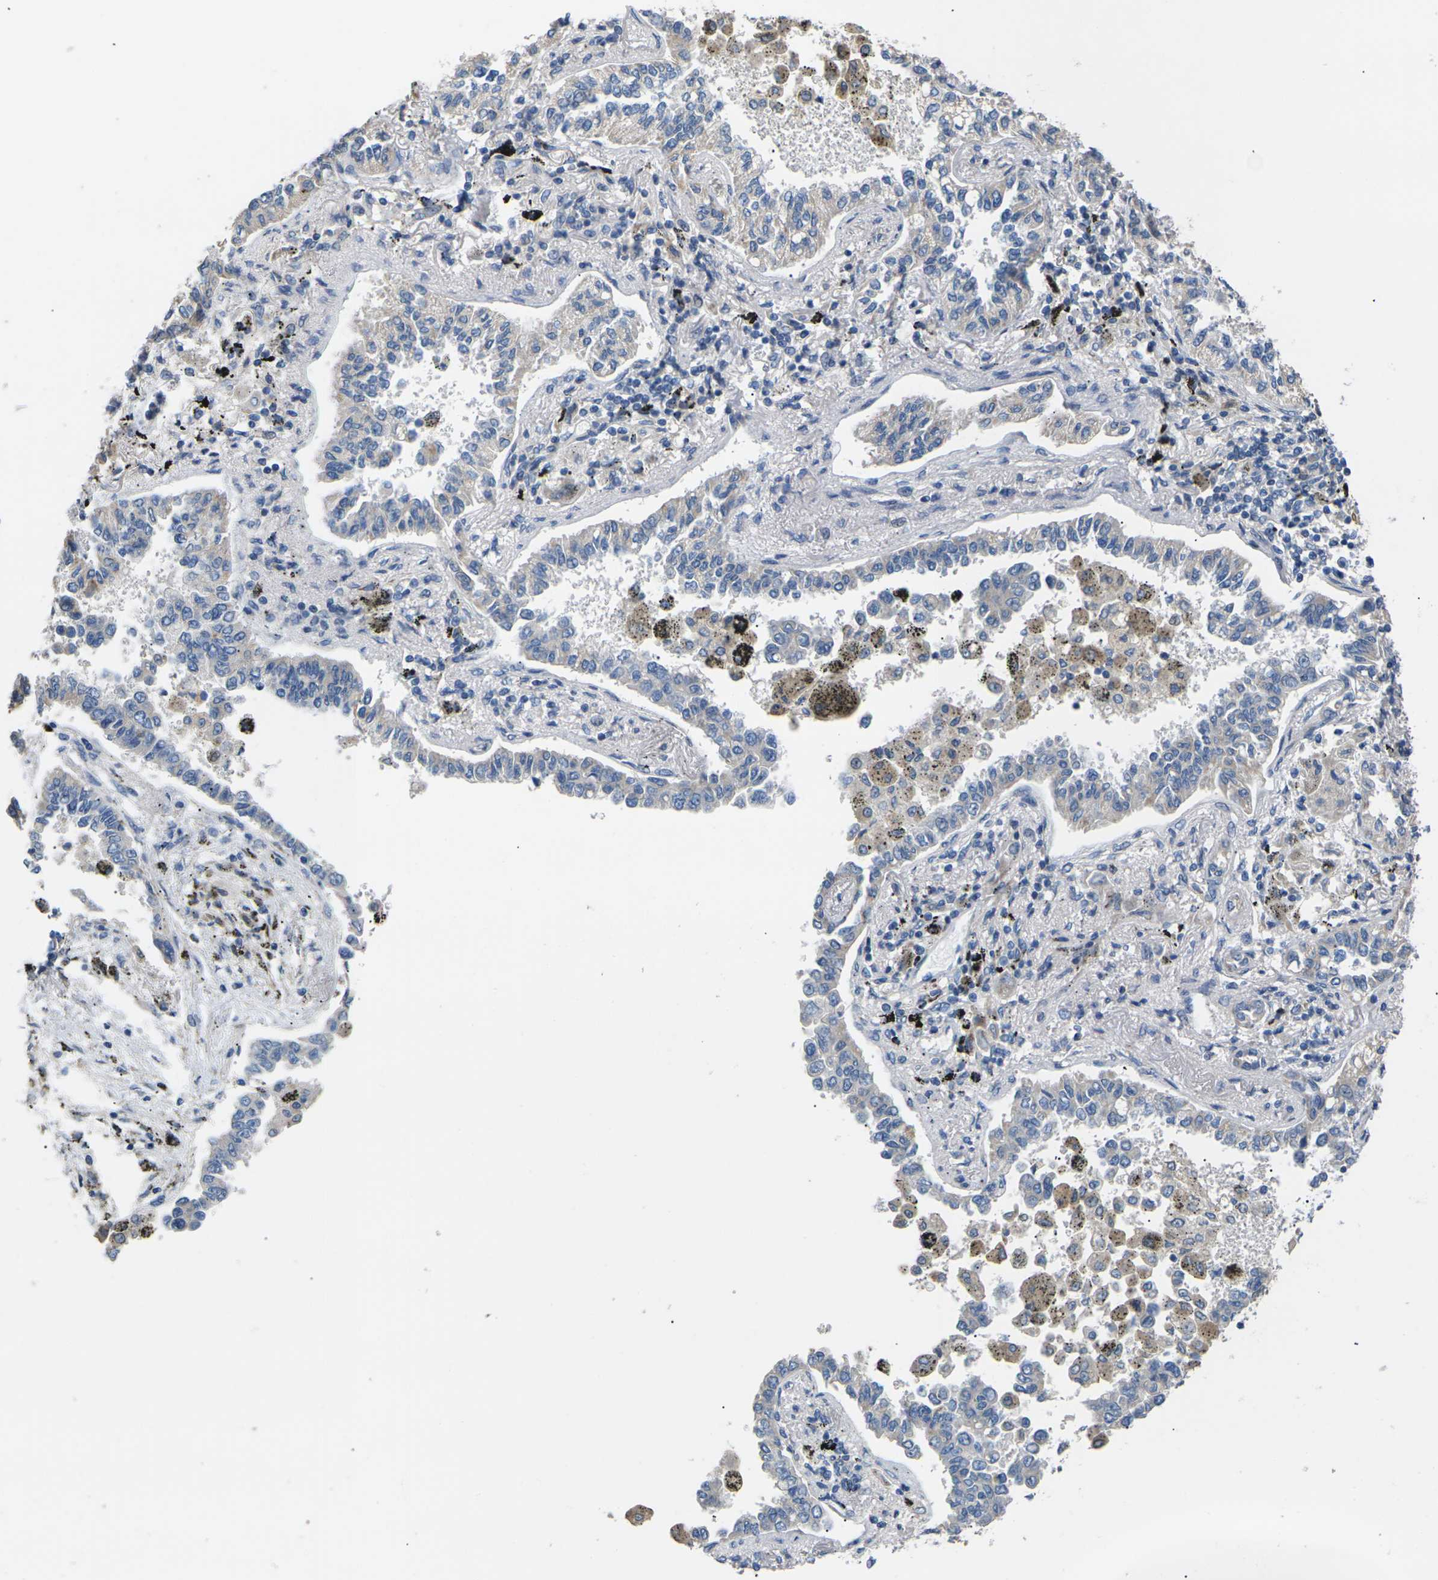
{"staining": {"intensity": "weak", "quantity": "<25%", "location": "cytoplasmic/membranous"}, "tissue": "lung cancer", "cell_type": "Tumor cells", "image_type": "cancer", "snomed": [{"axis": "morphology", "description": "Normal tissue, NOS"}, {"axis": "morphology", "description": "Adenocarcinoma, NOS"}, {"axis": "topography", "description": "Lung"}], "caption": "Protein analysis of lung adenocarcinoma demonstrates no significant staining in tumor cells.", "gene": "KLHDC8B", "patient": {"sex": "male", "age": 59}}